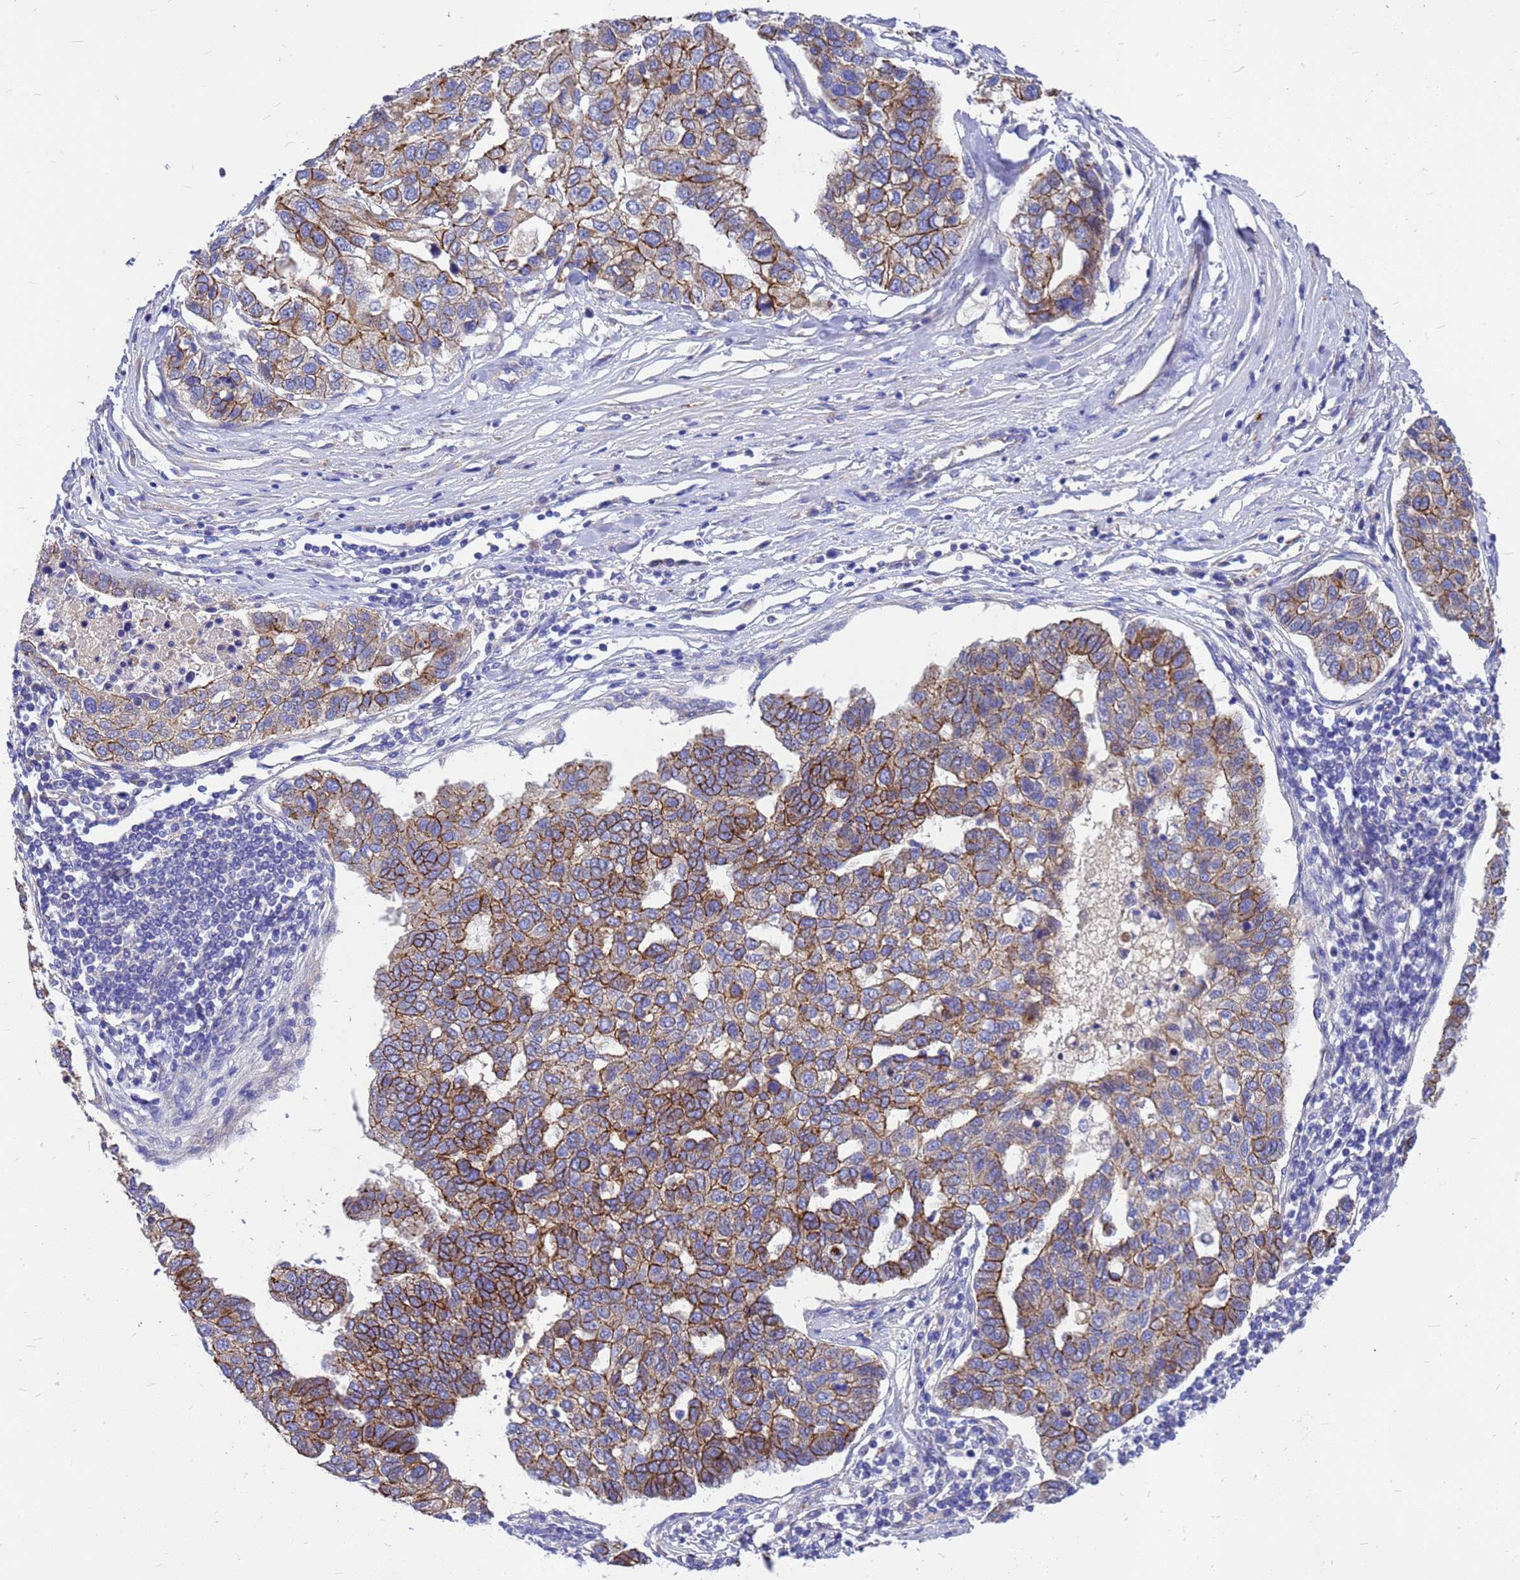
{"staining": {"intensity": "strong", "quantity": ">75%", "location": "cytoplasmic/membranous"}, "tissue": "pancreatic cancer", "cell_type": "Tumor cells", "image_type": "cancer", "snomed": [{"axis": "morphology", "description": "Adenocarcinoma, NOS"}, {"axis": "topography", "description": "Pancreas"}], "caption": "IHC photomicrograph of neoplastic tissue: human adenocarcinoma (pancreatic) stained using immunohistochemistry demonstrates high levels of strong protein expression localized specifically in the cytoplasmic/membranous of tumor cells, appearing as a cytoplasmic/membranous brown color.", "gene": "FBXW5", "patient": {"sex": "female", "age": 61}}